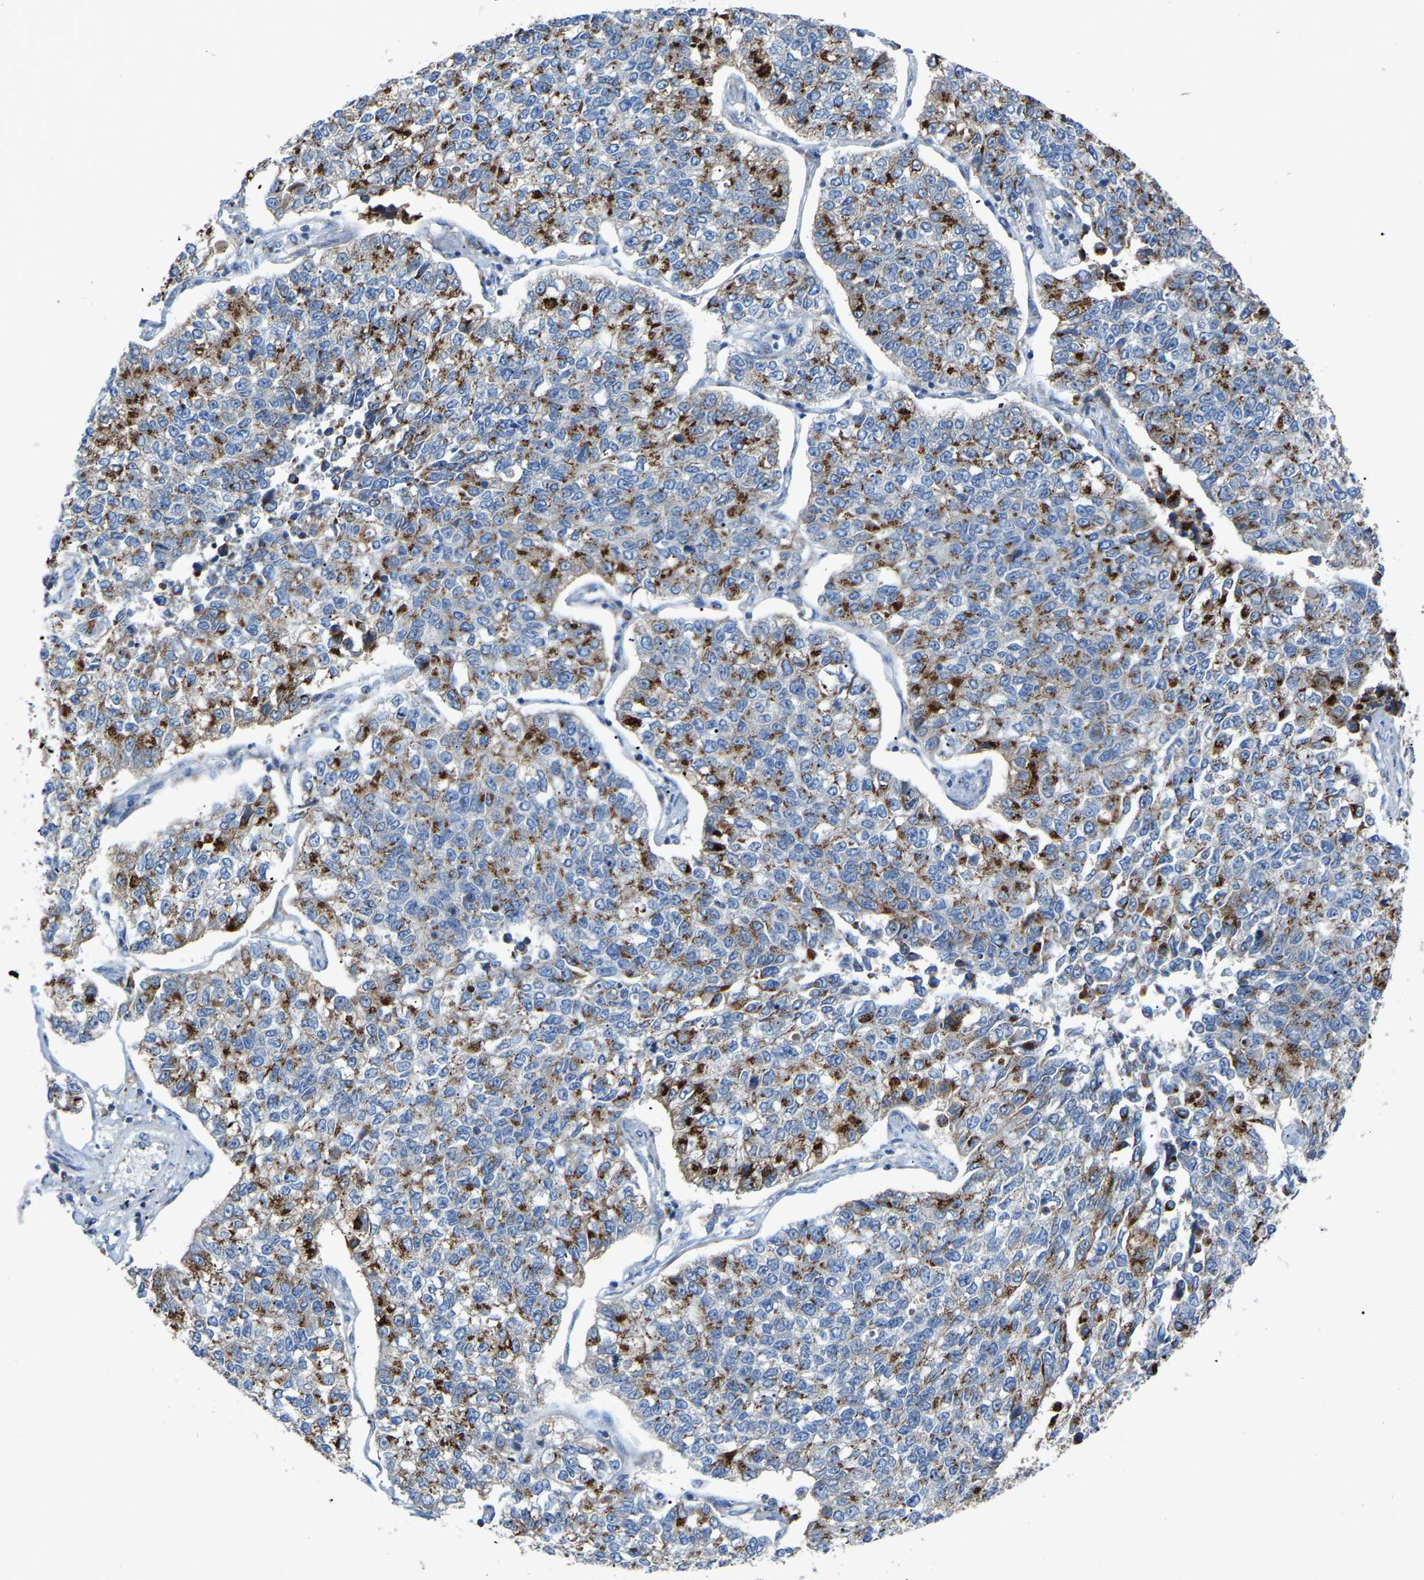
{"staining": {"intensity": "moderate", "quantity": ">75%", "location": "cytoplasmic/membranous"}, "tissue": "lung cancer", "cell_type": "Tumor cells", "image_type": "cancer", "snomed": [{"axis": "morphology", "description": "Adenocarcinoma, NOS"}, {"axis": "topography", "description": "Lung"}], "caption": "This is a photomicrograph of IHC staining of lung cancer (adenocarcinoma), which shows moderate positivity in the cytoplasmic/membranous of tumor cells.", "gene": "CANT1", "patient": {"sex": "male", "age": 49}}